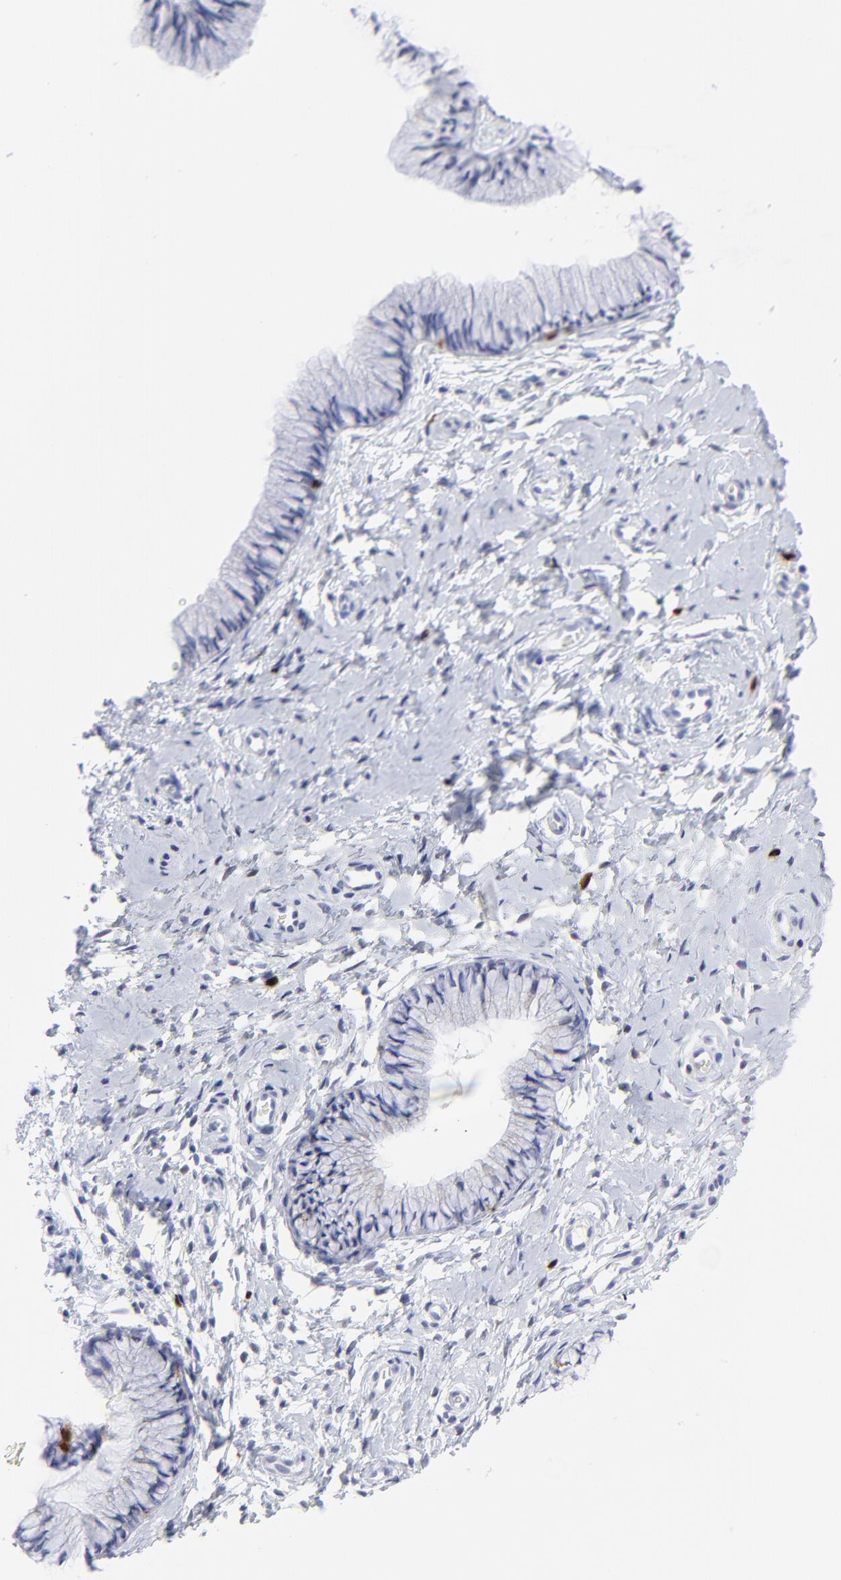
{"staining": {"intensity": "negative", "quantity": "none", "location": "none"}, "tissue": "cervix", "cell_type": "Glandular cells", "image_type": "normal", "snomed": [{"axis": "morphology", "description": "Normal tissue, NOS"}, {"axis": "topography", "description": "Cervix"}], "caption": "This is an IHC image of unremarkable cervix. There is no expression in glandular cells.", "gene": "ZAP70", "patient": {"sex": "female", "age": 46}}